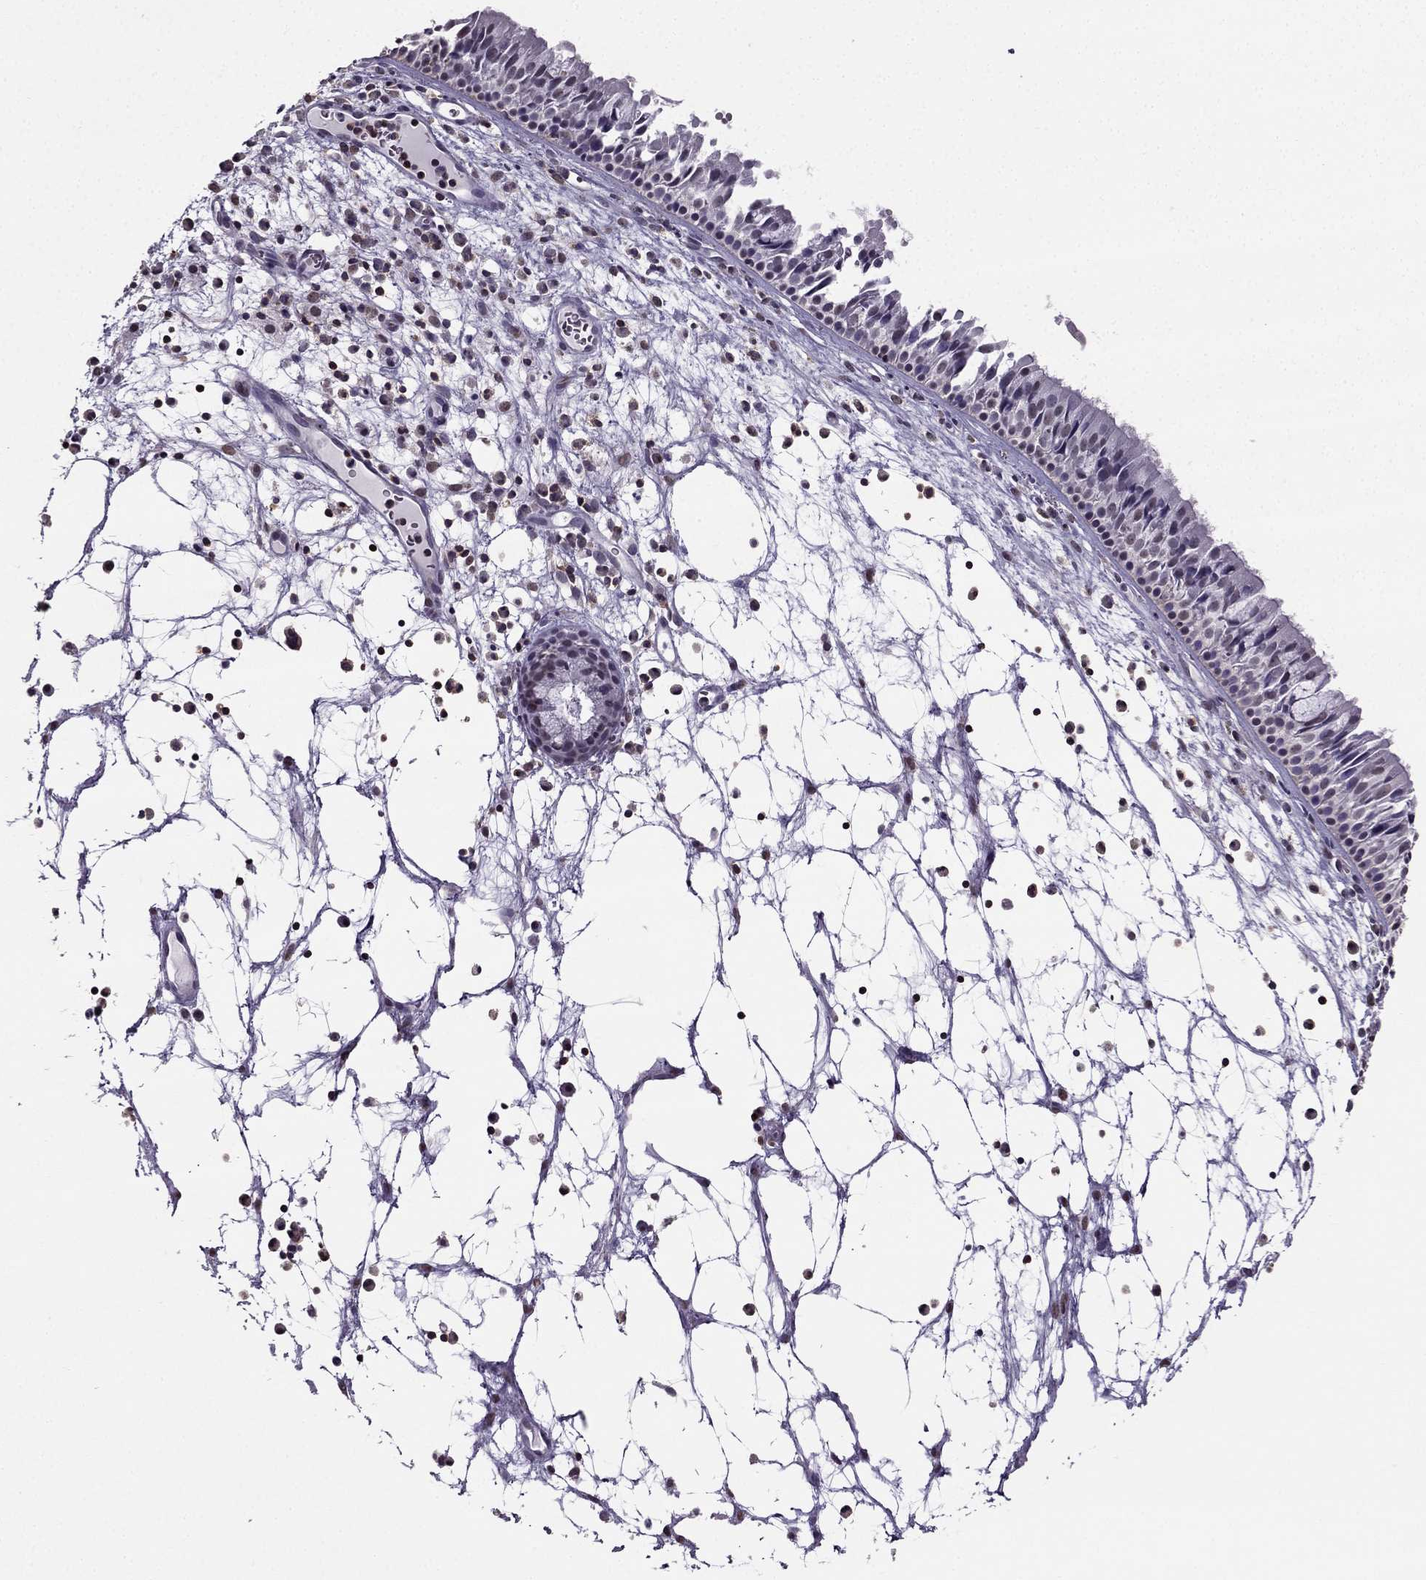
{"staining": {"intensity": "negative", "quantity": "none", "location": "none"}, "tissue": "nasopharynx", "cell_type": "Respiratory epithelial cells", "image_type": "normal", "snomed": [{"axis": "morphology", "description": "Normal tissue, NOS"}, {"axis": "topography", "description": "Nasopharynx"}], "caption": "Immunohistochemical staining of unremarkable nasopharynx shows no significant expression in respiratory epithelial cells. (DAB (3,3'-diaminobenzidine) IHC with hematoxylin counter stain).", "gene": "CCK", "patient": {"sex": "male", "age": 83}}